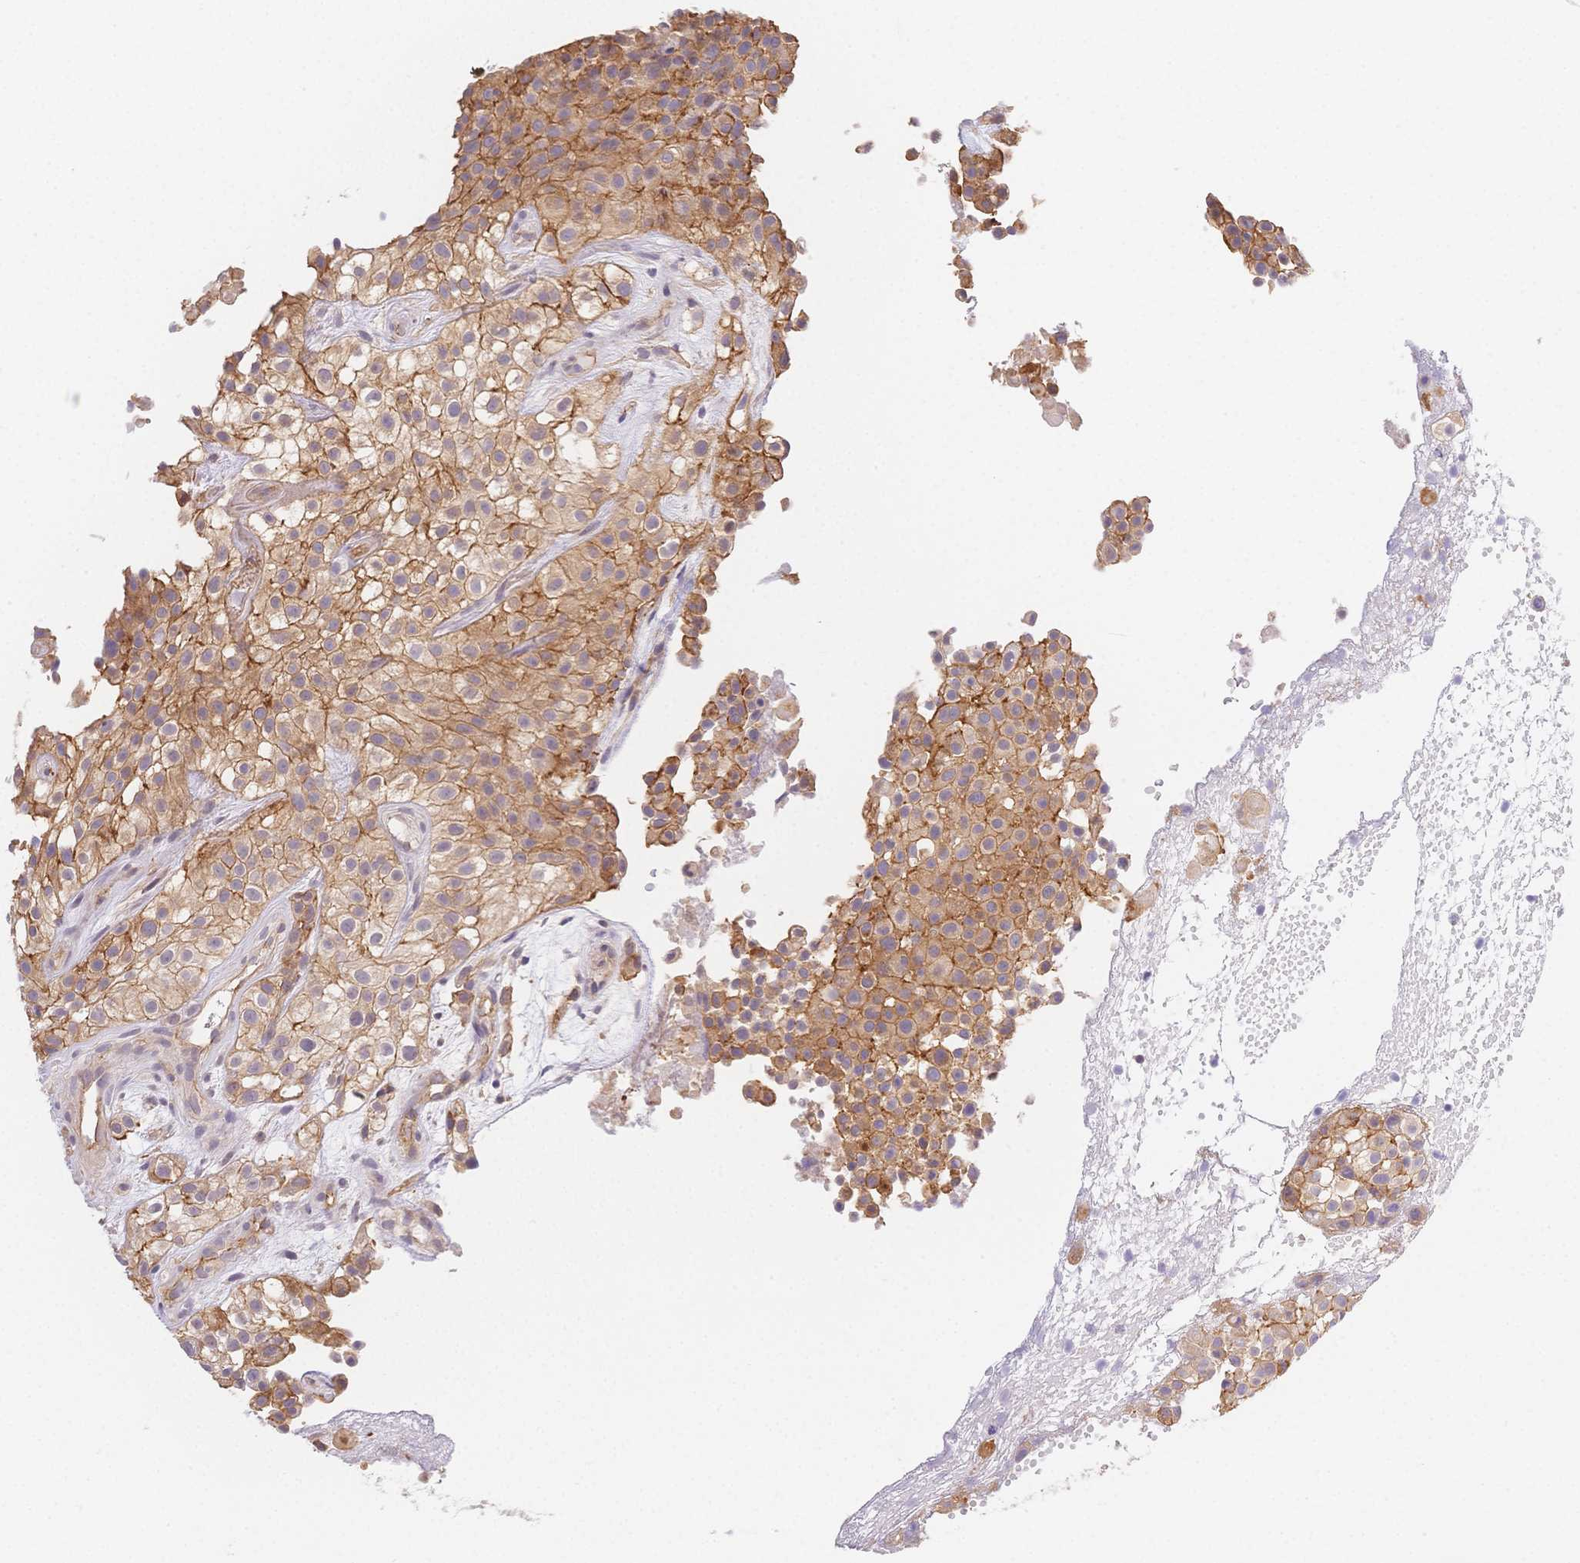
{"staining": {"intensity": "moderate", "quantity": "25%-75%", "location": "cytoplasmic/membranous"}, "tissue": "urothelial cancer", "cell_type": "Tumor cells", "image_type": "cancer", "snomed": [{"axis": "morphology", "description": "Urothelial carcinoma, High grade"}, {"axis": "topography", "description": "Urinary bladder"}], "caption": "IHC (DAB (3,3'-diaminobenzidine)) staining of urothelial carcinoma (high-grade) shows moderate cytoplasmic/membranous protein positivity in about 25%-75% of tumor cells. (Stains: DAB in brown, nuclei in blue, Microscopy: brightfield microscopy at high magnification).", "gene": "CSN1S1", "patient": {"sex": "male", "age": 56}}